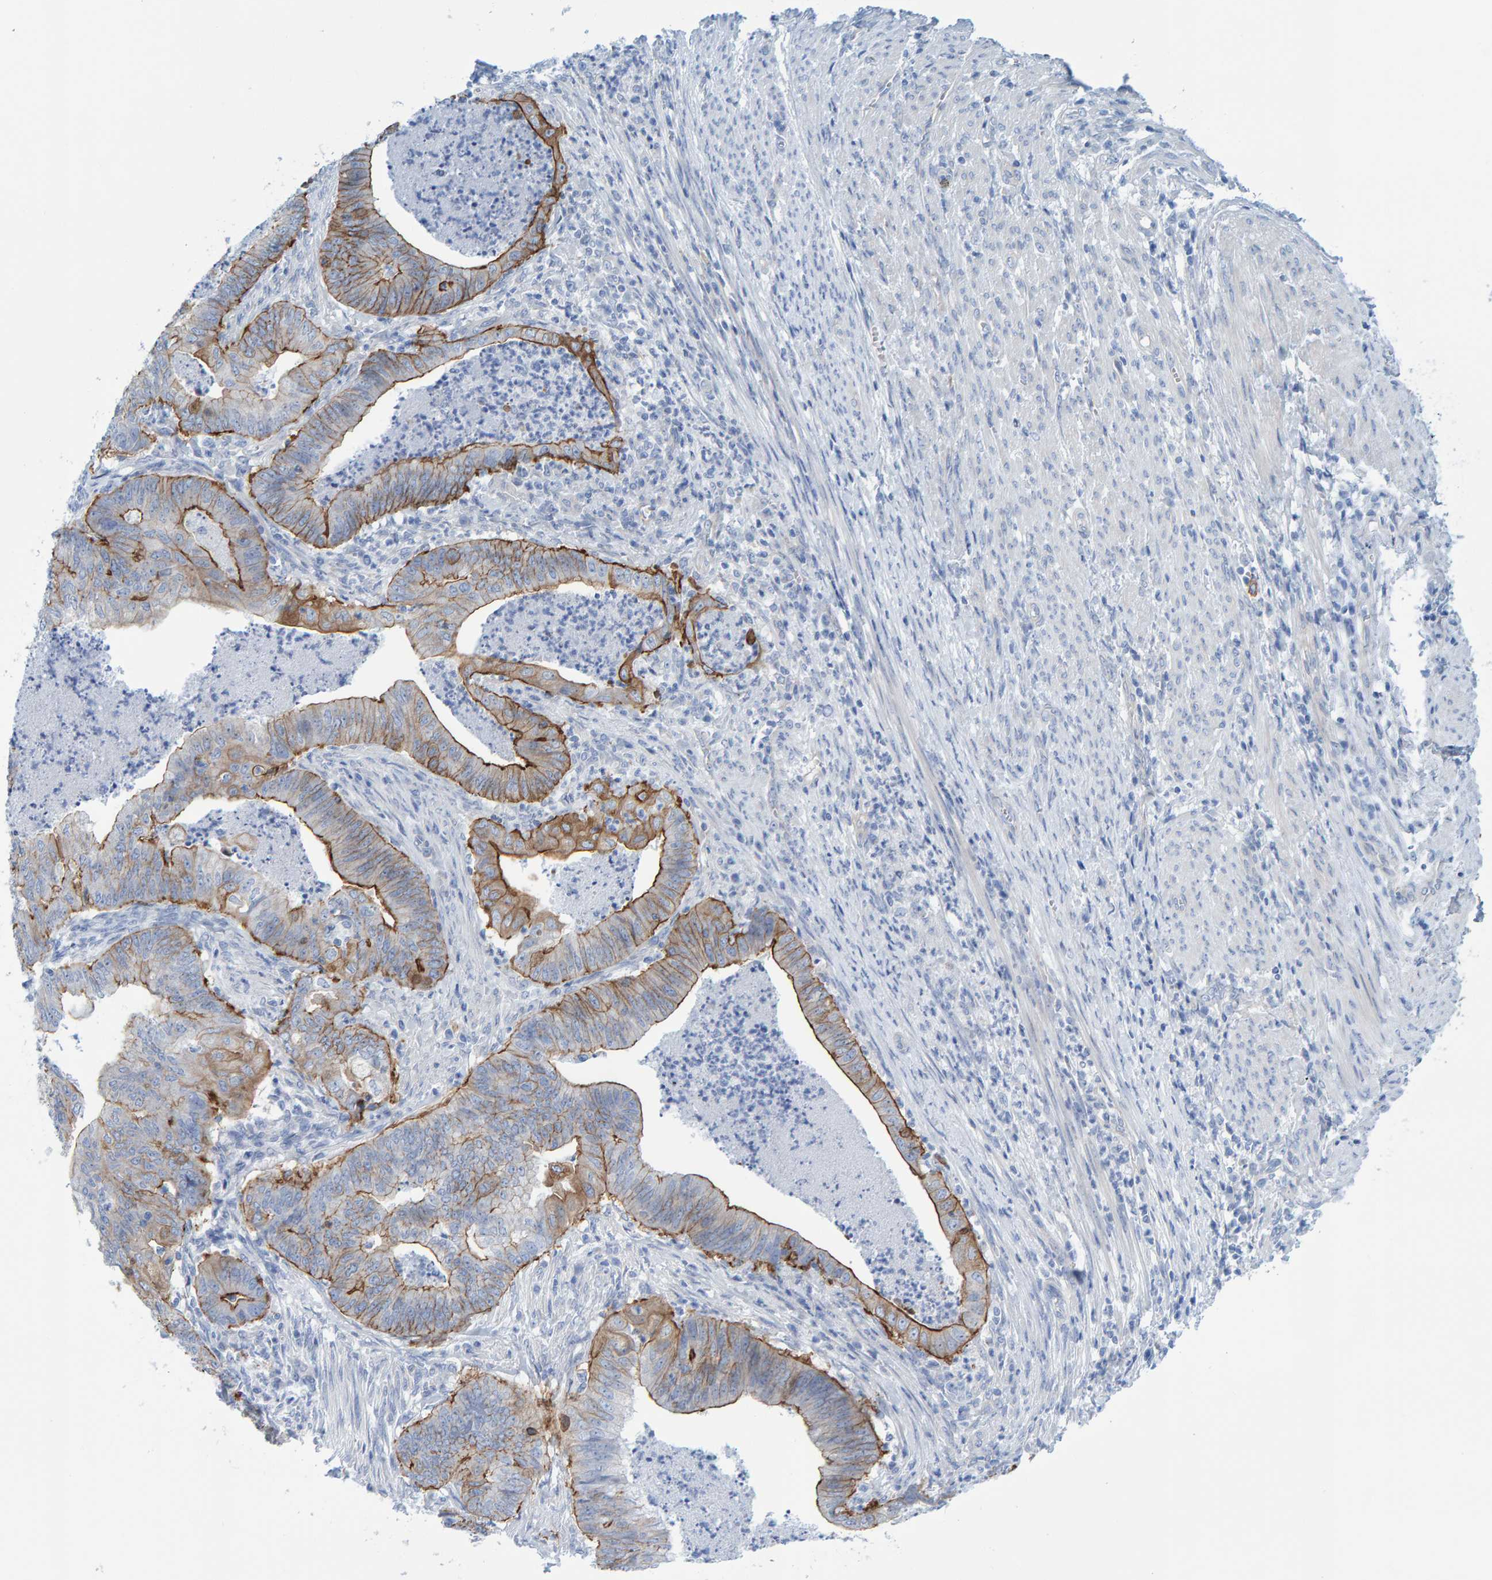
{"staining": {"intensity": "moderate", "quantity": "25%-75%", "location": "cytoplasmic/membranous"}, "tissue": "endometrial cancer", "cell_type": "Tumor cells", "image_type": "cancer", "snomed": [{"axis": "morphology", "description": "Polyp, NOS"}, {"axis": "morphology", "description": "Adenocarcinoma, NOS"}, {"axis": "morphology", "description": "Adenoma, NOS"}, {"axis": "topography", "description": "Endometrium"}], "caption": "There is medium levels of moderate cytoplasmic/membranous staining in tumor cells of adenocarcinoma (endometrial), as demonstrated by immunohistochemical staining (brown color).", "gene": "JAKMIP3", "patient": {"sex": "female", "age": 79}}